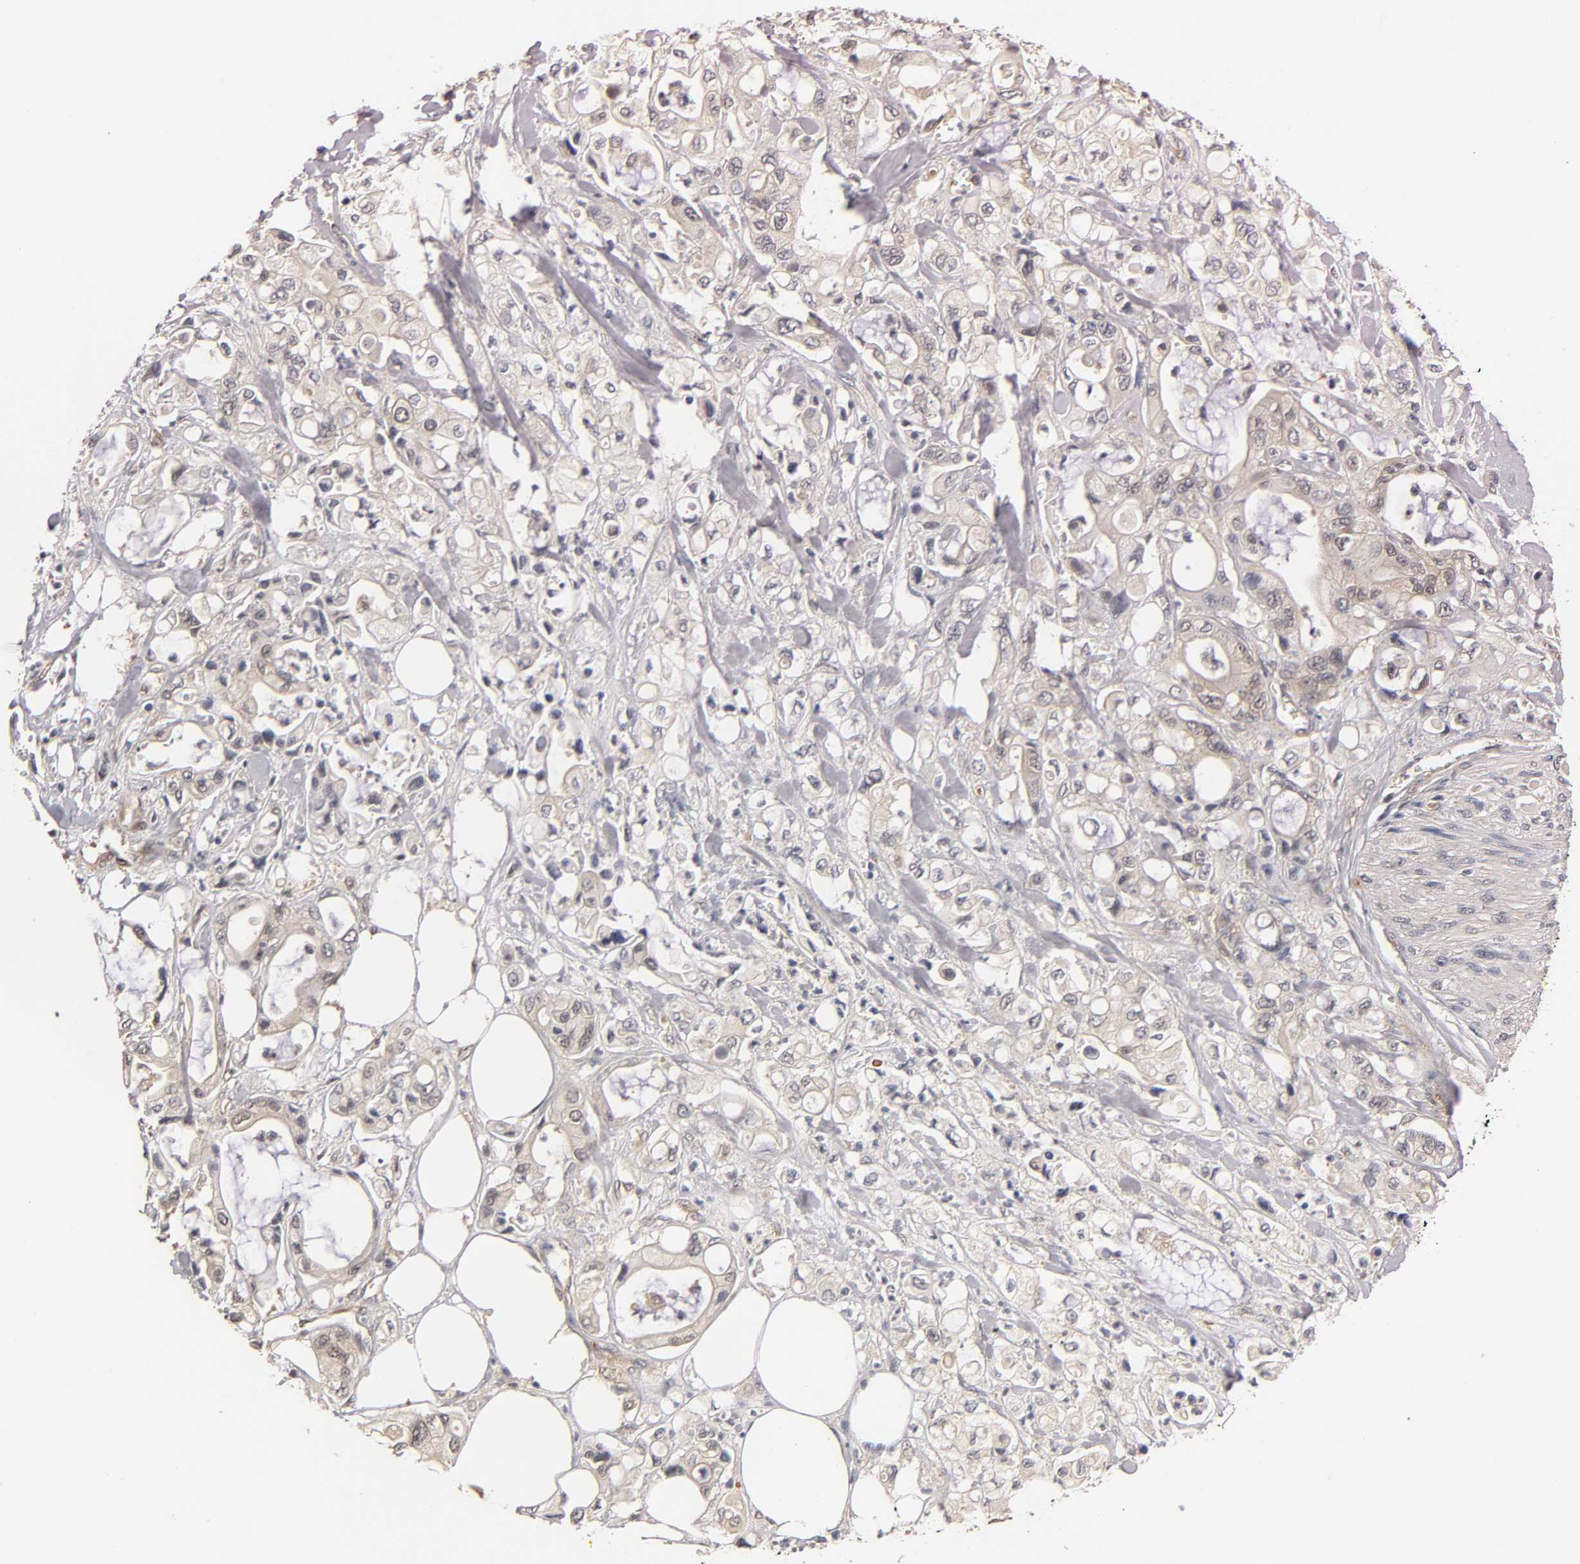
{"staining": {"intensity": "negative", "quantity": "none", "location": "none"}, "tissue": "pancreatic cancer", "cell_type": "Tumor cells", "image_type": "cancer", "snomed": [{"axis": "morphology", "description": "Adenocarcinoma, NOS"}, {"axis": "topography", "description": "Pancreas"}], "caption": "IHC image of neoplastic tissue: pancreatic cancer (adenocarcinoma) stained with DAB demonstrates no significant protein expression in tumor cells.", "gene": "PDE5A", "patient": {"sex": "male", "age": 70}}